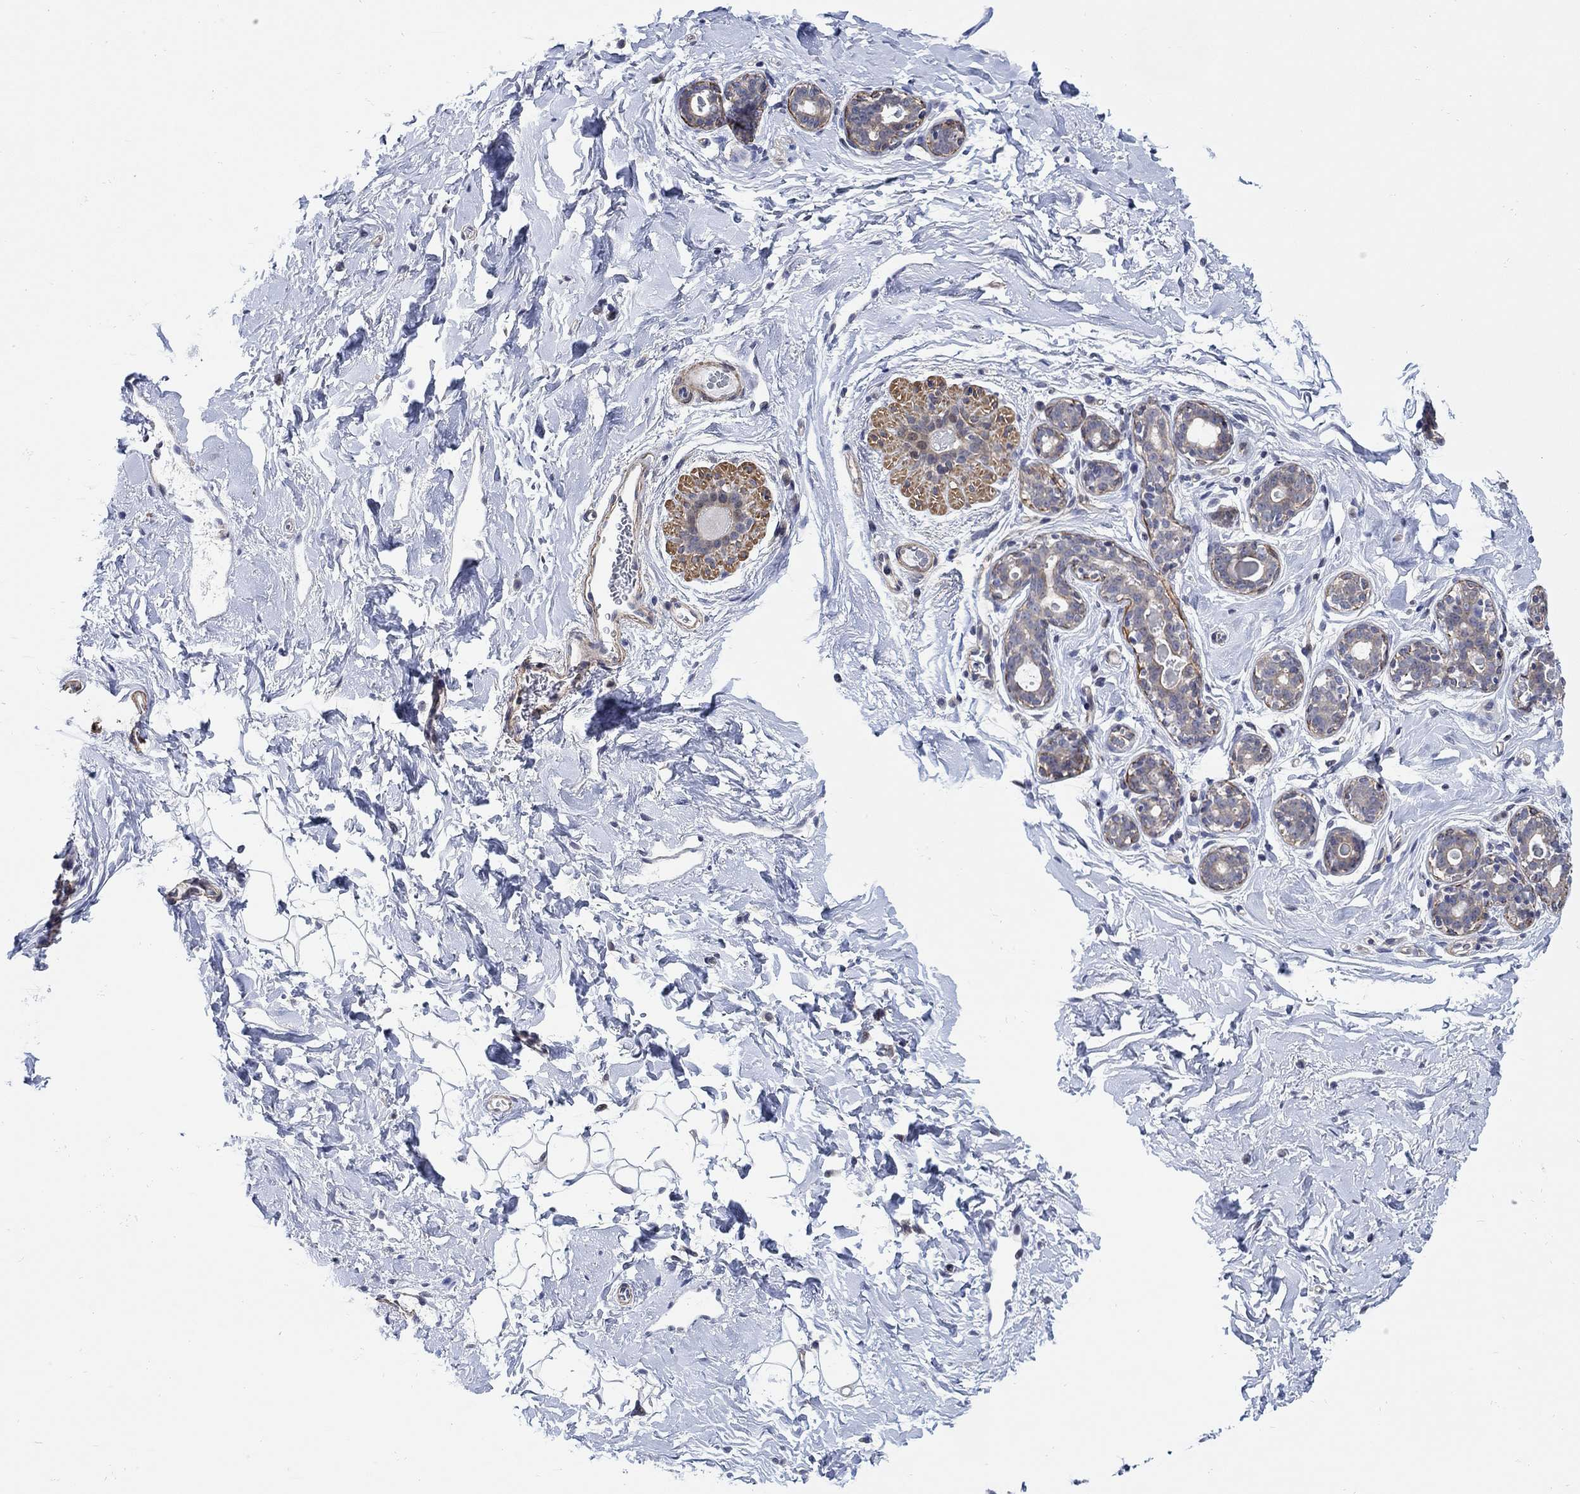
{"staining": {"intensity": "negative", "quantity": "none", "location": "none"}, "tissue": "breast", "cell_type": "Adipocytes", "image_type": "normal", "snomed": [{"axis": "morphology", "description": "Normal tissue, NOS"}, {"axis": "topography", "description": "Breast"}], "caption": "Immunohistochemical staining of normal human breast shows no significant positivity in adipocytes. The staining was performed using DAB (3,3'-diaminobenzidine) to visualize the protein expression in brown, while the nuclei were stained in blue with hematoxylin (Magnification: 20x).", "gene": "SCN7A", "patient": {"sex": "female", "age": 43}}